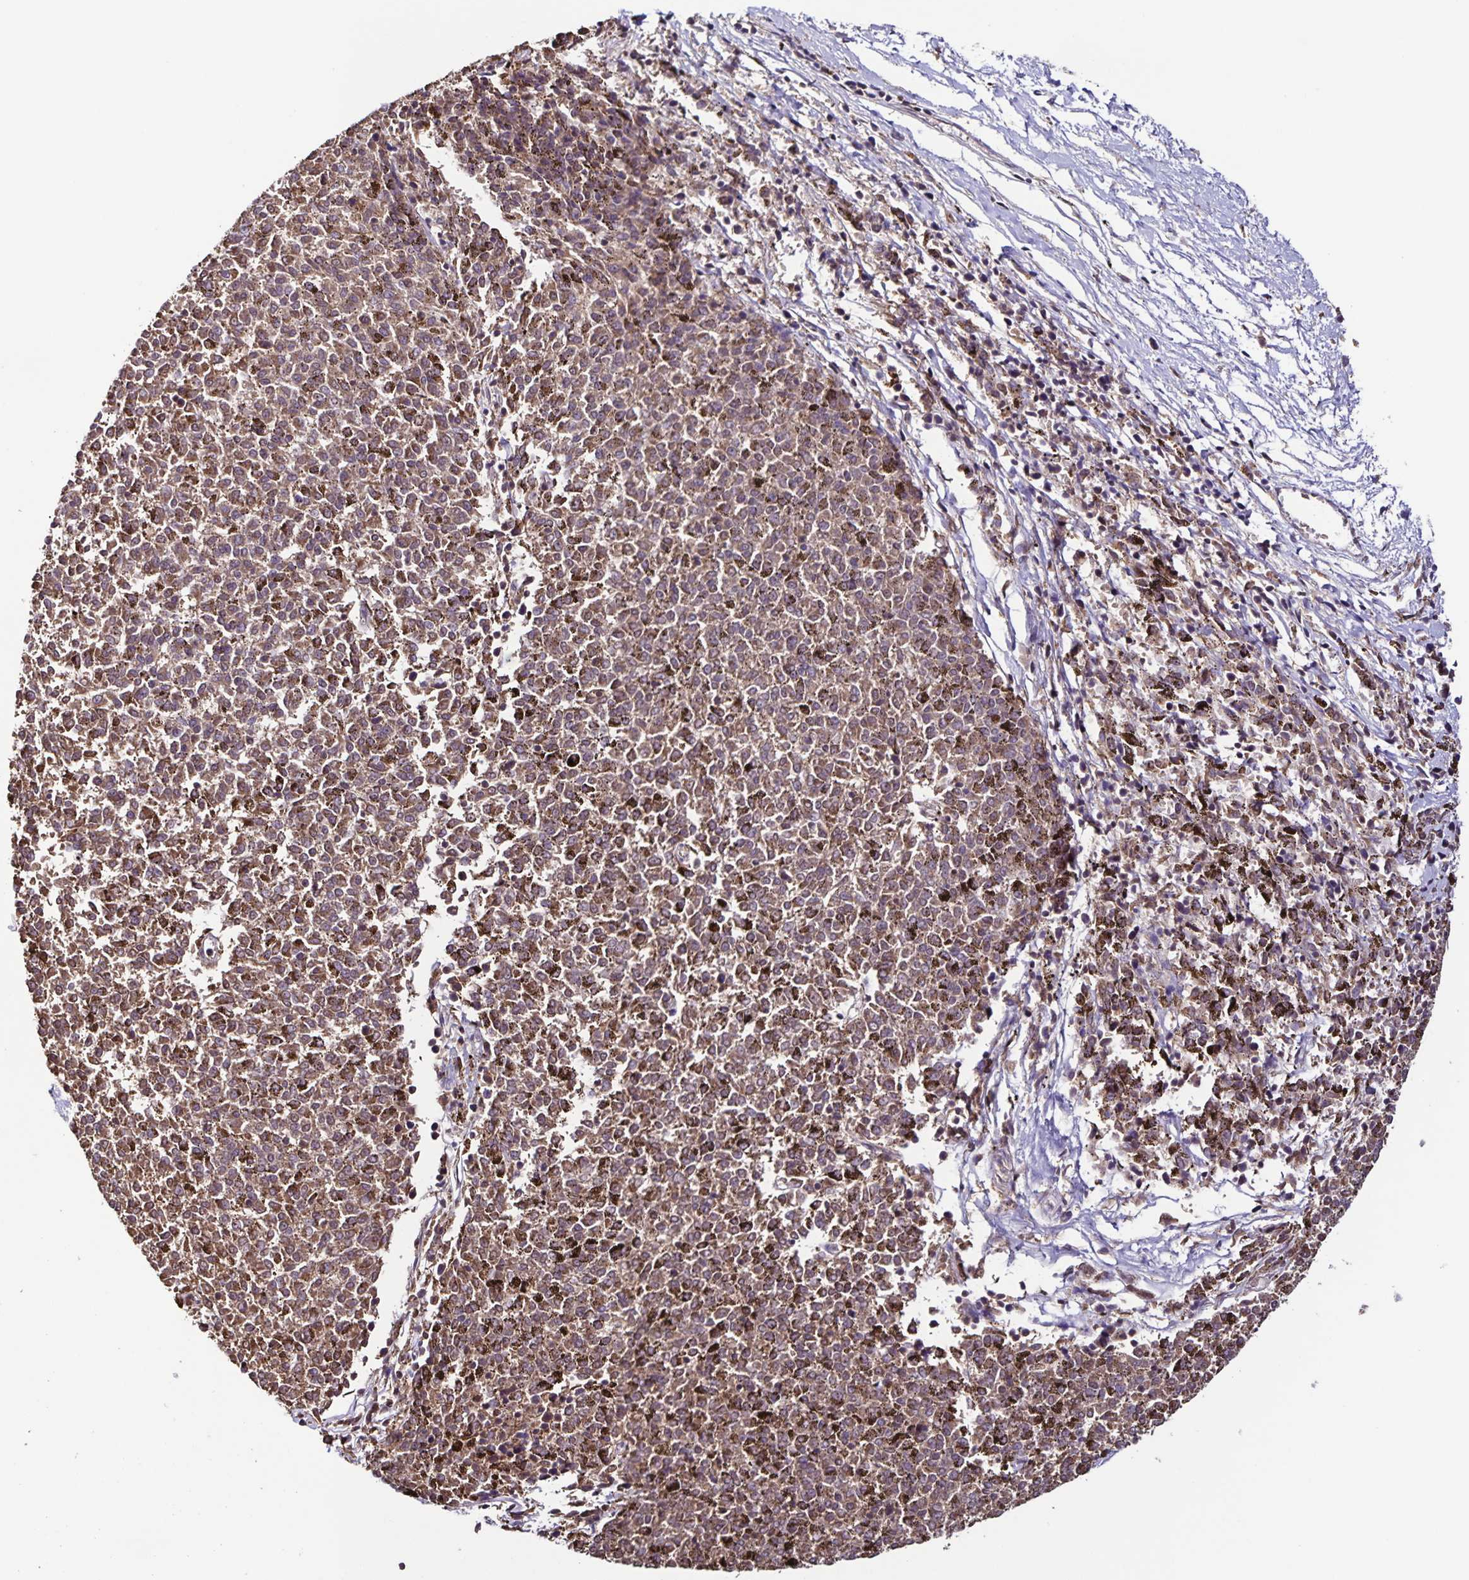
{"staining": {"intensity": "moderate", "quantity": ">75%", "location": "cytoplasmic/membranous"}, "tissue": "melanoma", "cell_type": "Tumor cells", "image_type": "cancer", "snomed": [{"axis": "morphology", "description": "Malignant melanoma, NOS"}, {"axis": "topography", "description": "Skin"}], "caption": "An immunohistochemistry micrograph of tumor tissue is shown. Protein staining in brown shows moderate cytoplasmic/membranous positivity in melanoma within tumor cells. Using DAB (brown) and hematoxylin (blue) stains, captured at high magnification using brightfield microscopy.", "gene": "MAN1A1", "patient": {"sex": "female", "age": 72}}